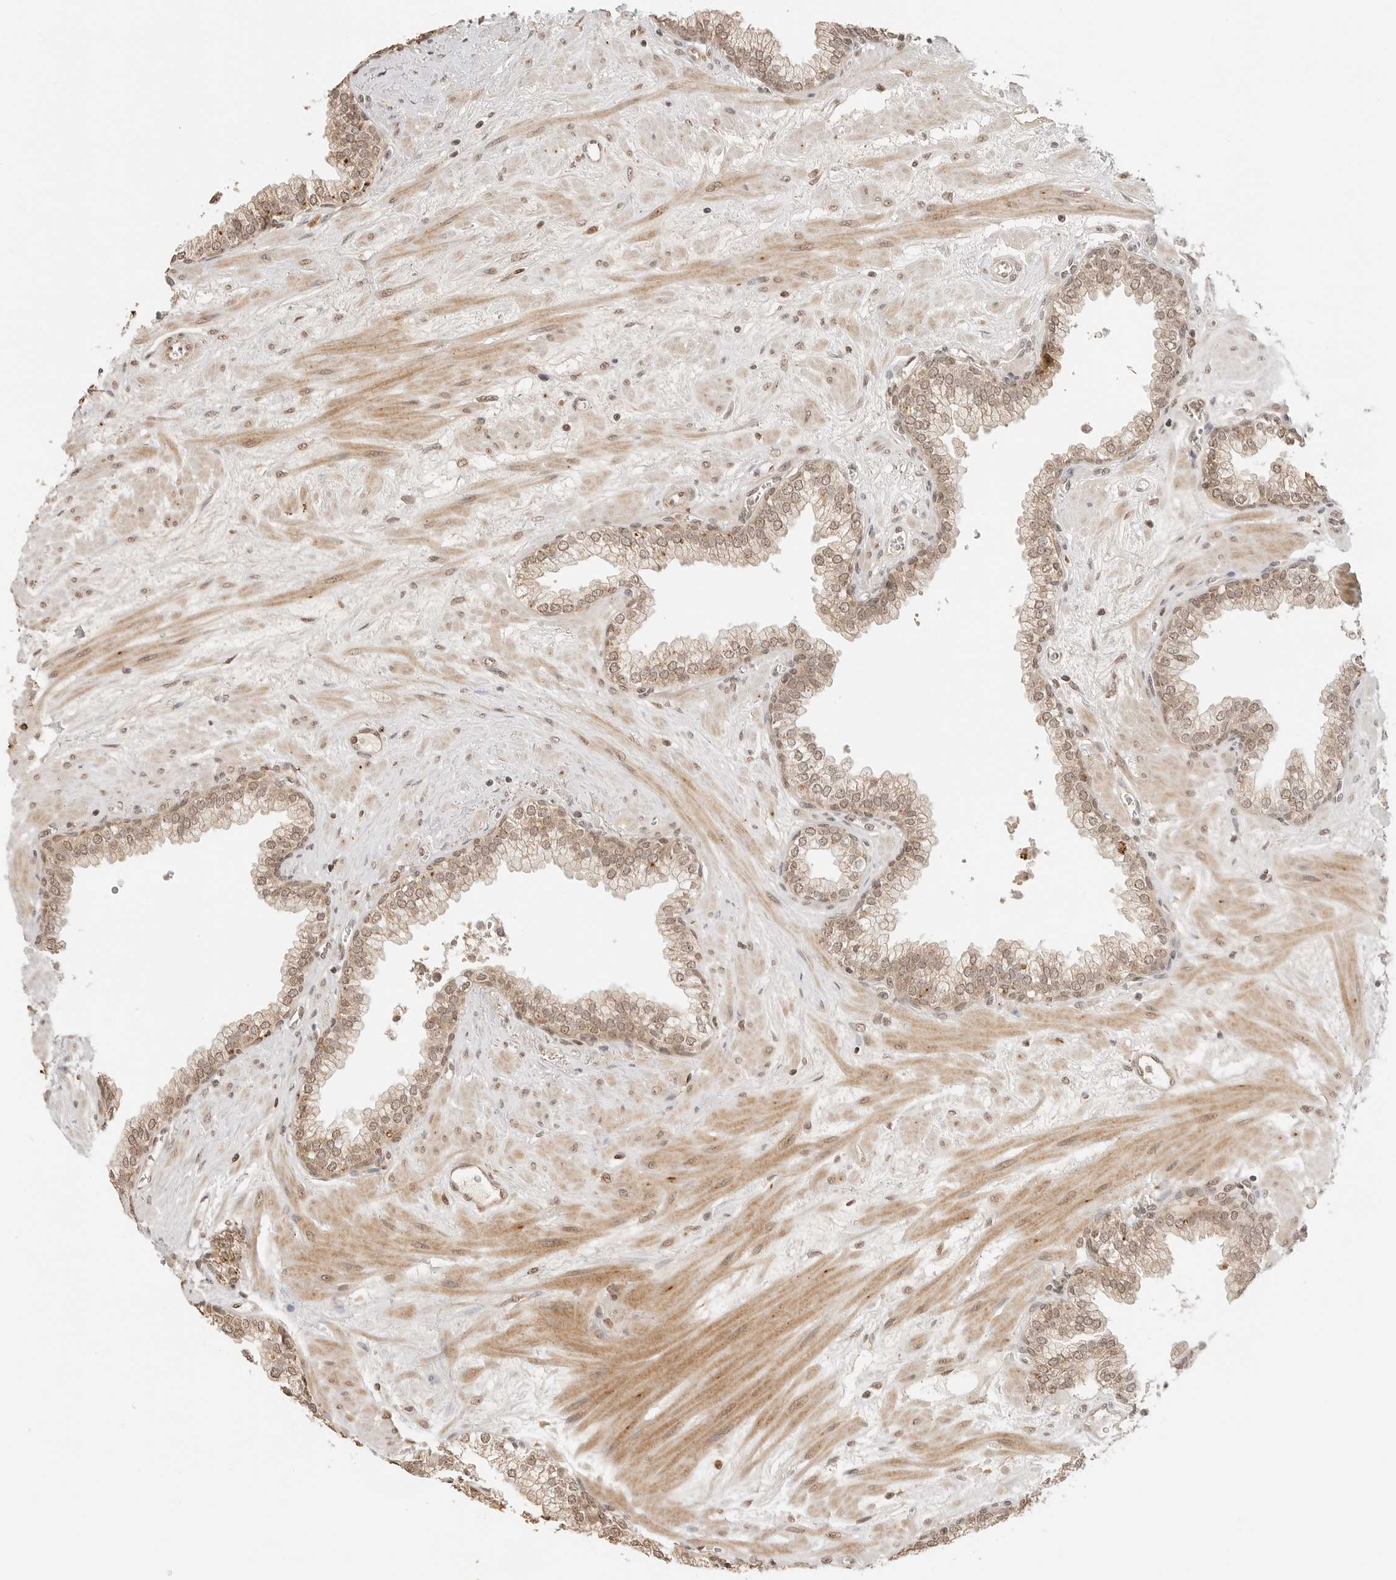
{"staining": {"intensity": "moderate", "quantity": ">75%", "location": "cytoplasmic/membranous,nuclear"}, "tissue": "prostate", "cell_type": "Glandular cells", "image_type": "normal", "snomed": [{"axis": "morphology", "description": "Normal tissue, NOS"}, {"axis": "morphology", "description": "Urothelial carcinoma, Low grade"}, {"axis": "topography", "description": "Urinary bladder"}, {"axis": "topography", "description": "Prostate"}], "caption": "Immunohistochemistry staining of unremarkable prostate, which exhibits medium levels of moderate cytoplasmic/membranous,nuclear positivity in about >75% of glandular cells indicating moderate cytoplasmic/membranous,nuclear protein expression. The staining was performed using DAB (brown) for protein detection and nuclei were counterstained in hematoxylin (blue).", "gene": "GPR34", "patient": {"sex": "male", "age": 60}}